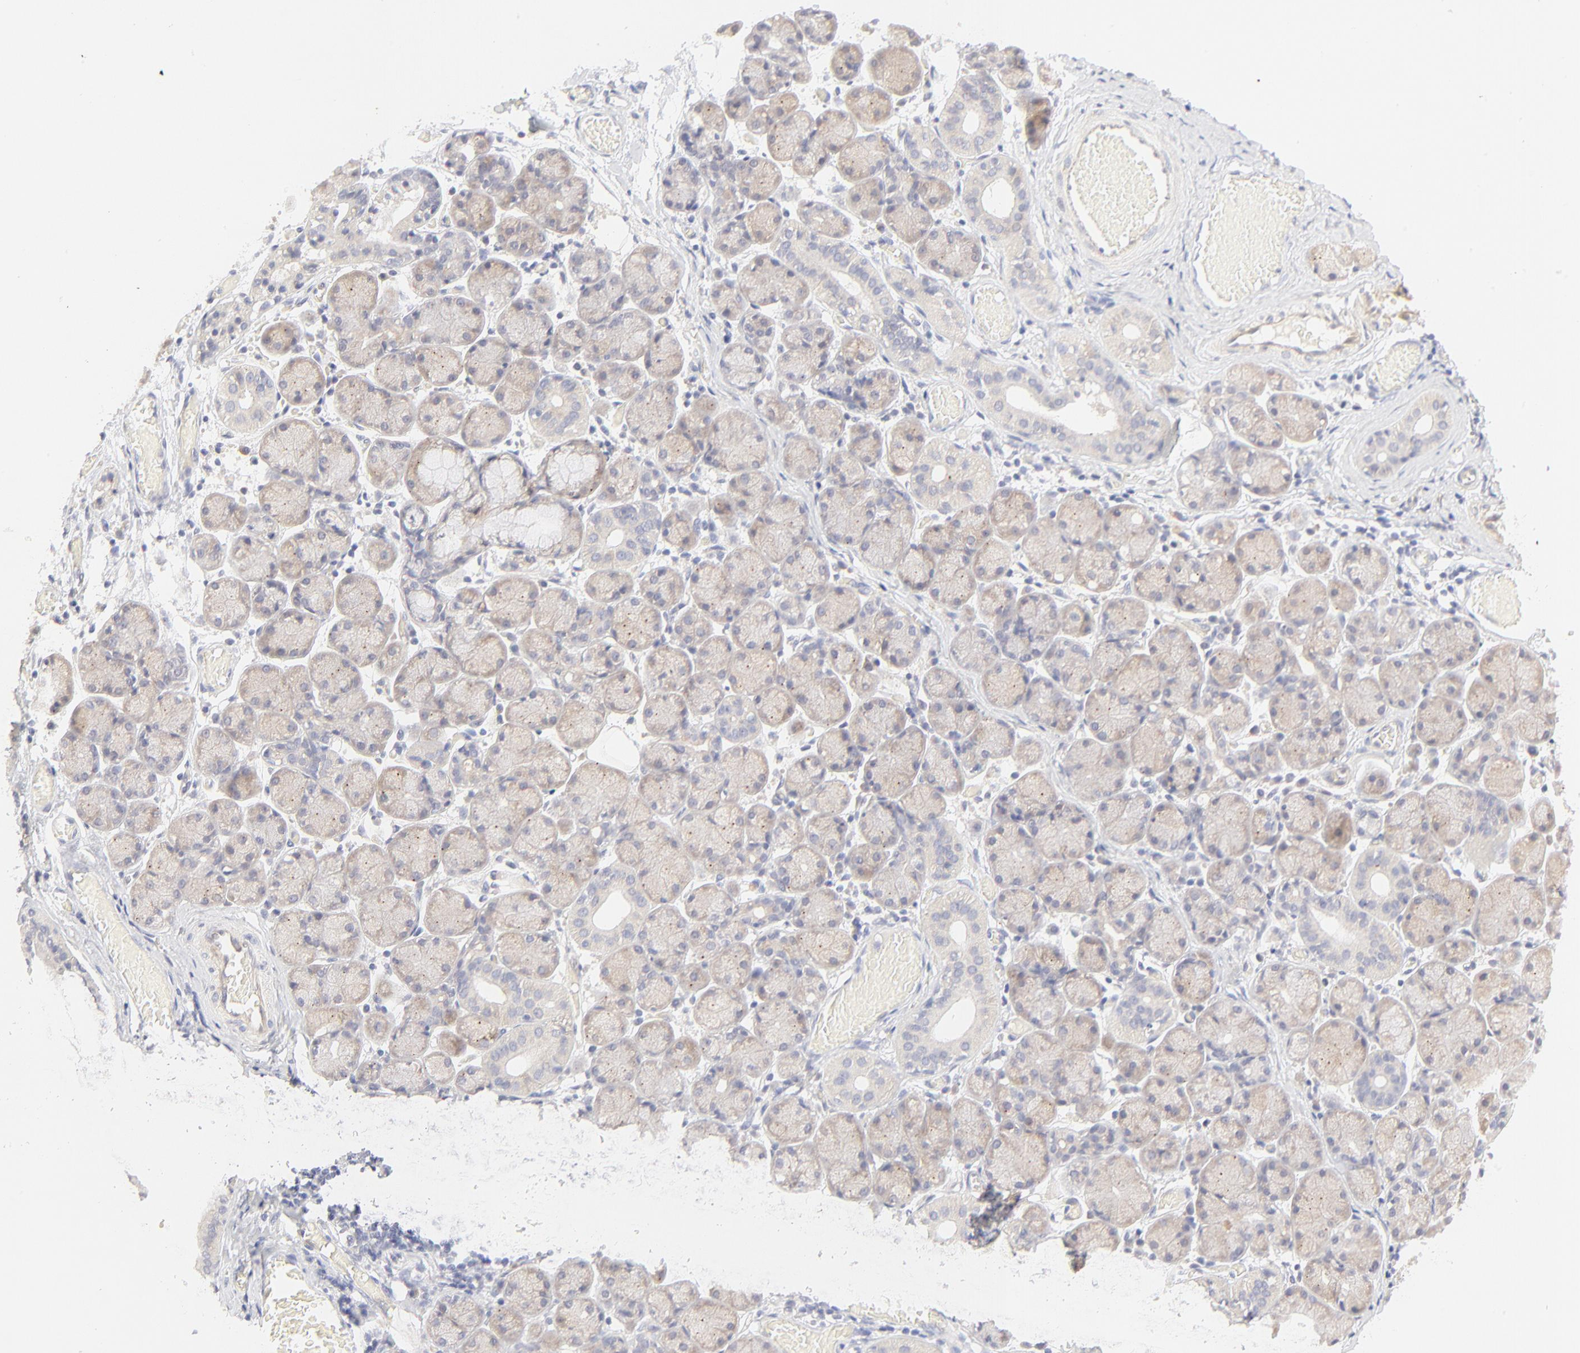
{"staining": {"intensity": "weak", "quantity": ">75%", "location": "cytoplasmic/membranous"}, "tissue": "salivary gland", "cell_type": "Glandular cells", "image_type": "normal", "snomed": [{"axis": "morphology", "description": "Normal tissue, NOS"}, {"axis": "topography", "description": "Salivary gland"}], "caption": "The micrograph reveals a brown stain indicating the presence of a protein in the cytoplasmic/membranous of glandular cells in salivary gland. (IHC, brightfield microscopy, high magnification).", "gene": "NKX2", "patient": {"sex": "female", "age": 24}}